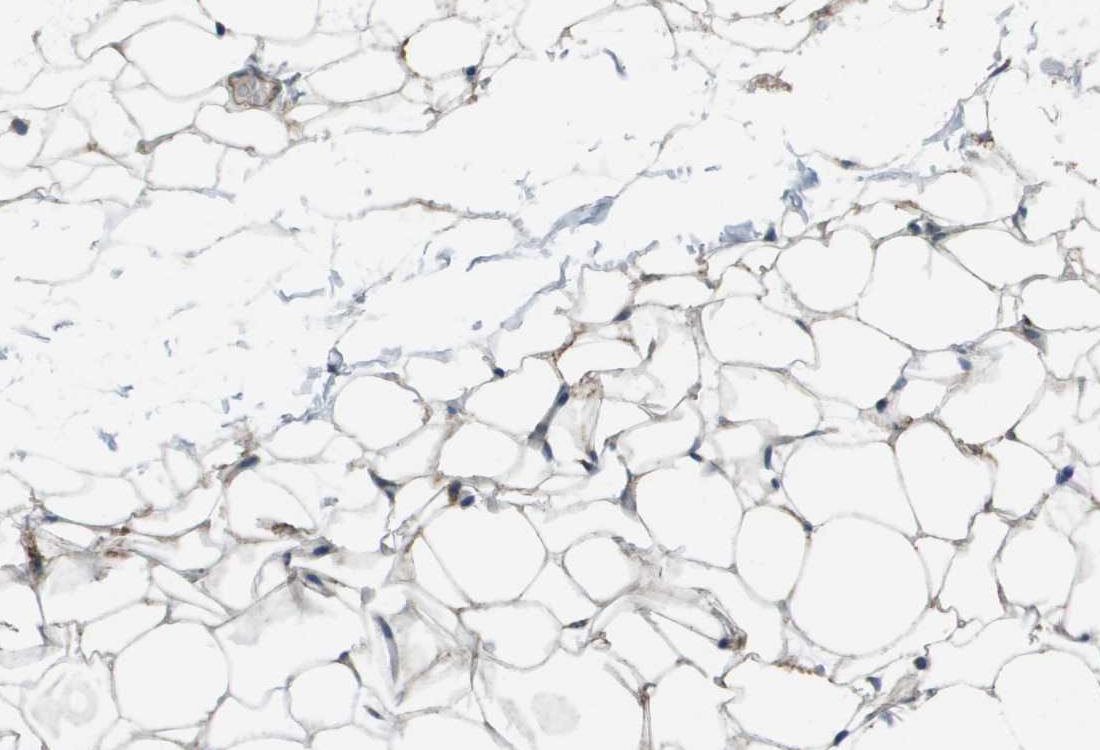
{"staining": {"intensity": "weak", "quantity": ">75%", "location": "cytoplasmic/membranous"}, "tissue": "adipose tissue", "cell_type": "Adipocytes", "image_type": "normal", "snomed": [{"axis": "morphology", "description": "Normal tissue, NOS"}, {"axis": "topography", "description": "Breast"}, {"axis": "topography", "description": "Soft tissue"}], "caption": "About >75% of adipocytes in normal adipose tissue show weak cytoplasmic/membranous protein positivity as visualized by brown immunohistochemical staining.", "gene": "CLCN2", "patient": {"sex": "female", "age": 75}}